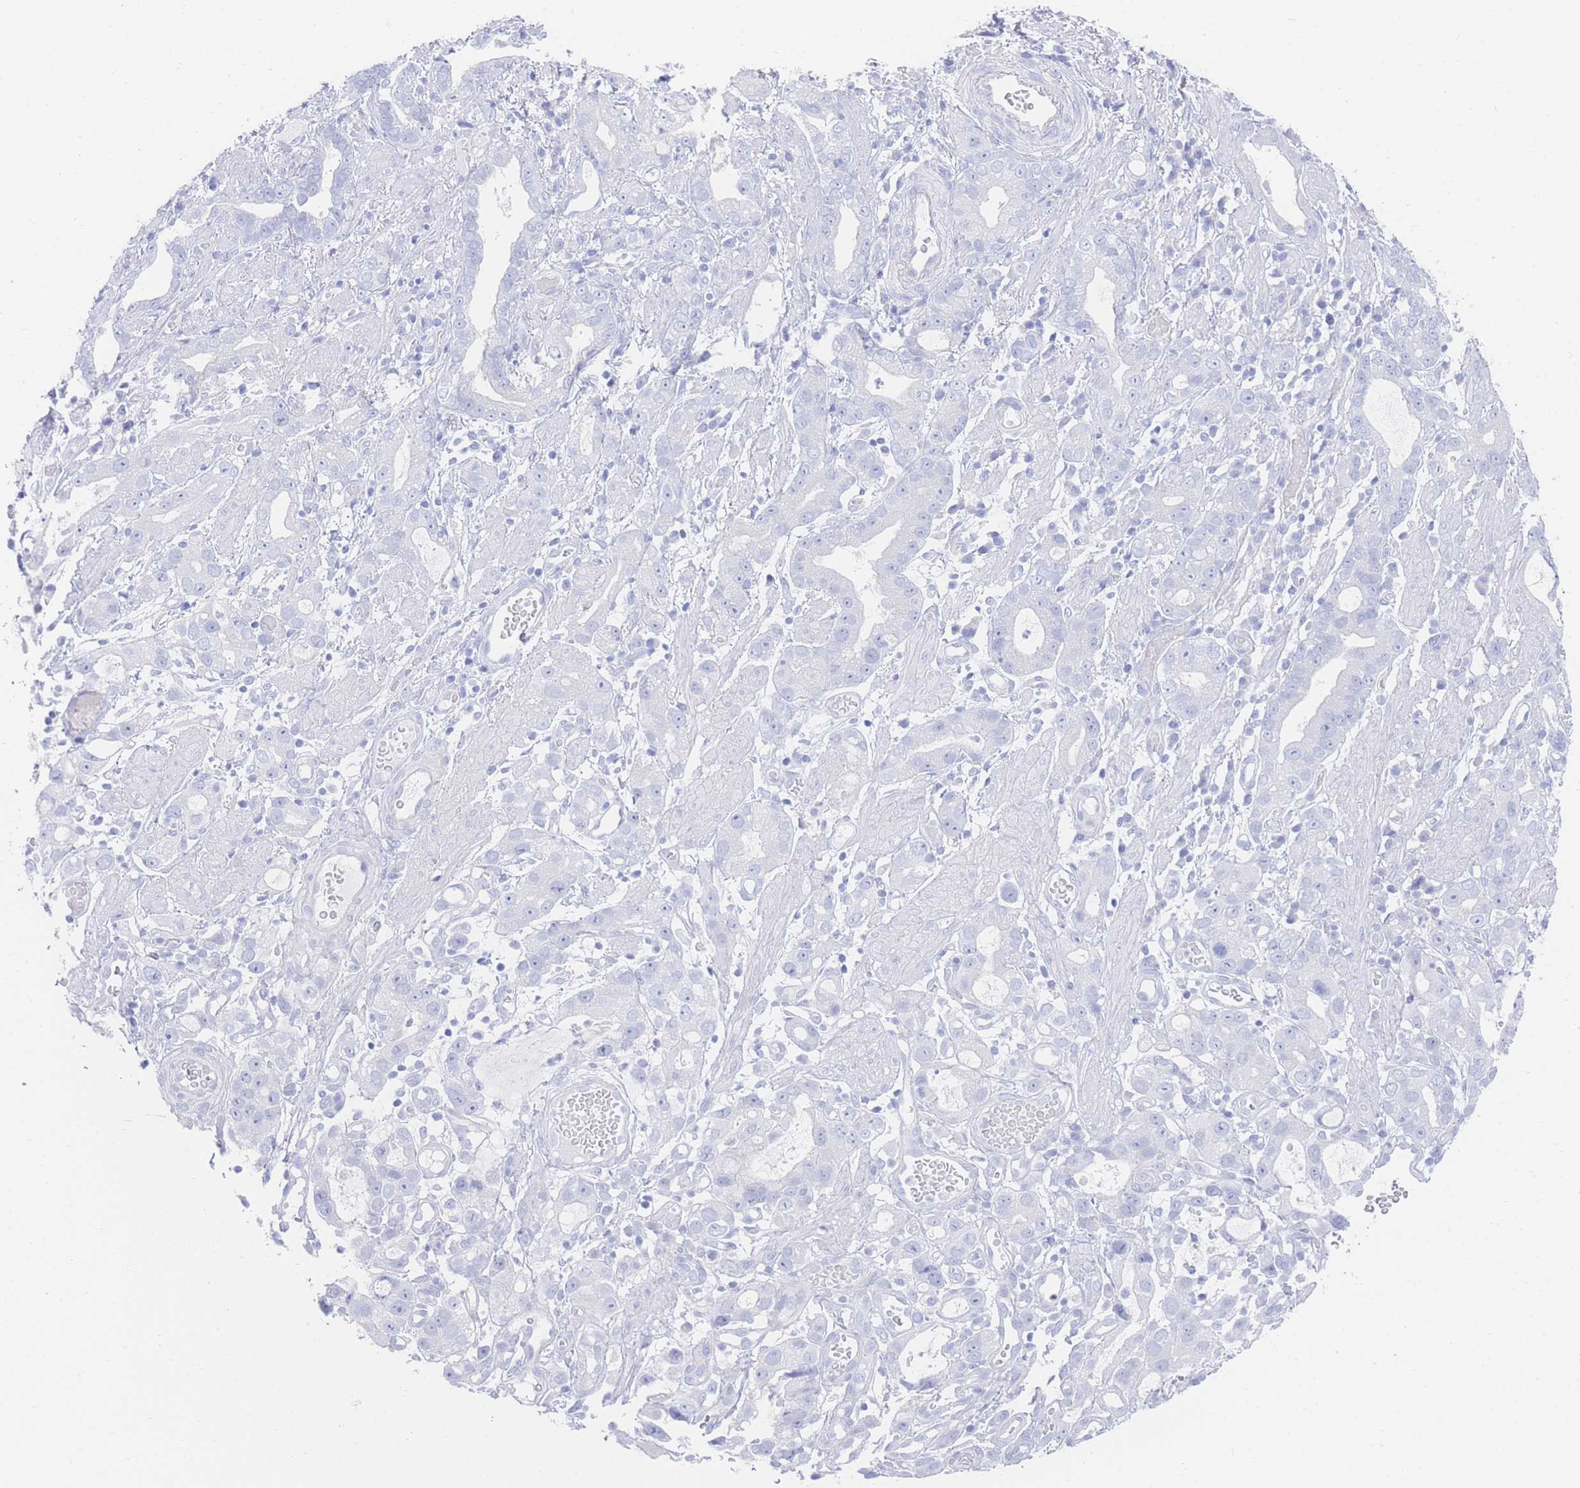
{"staining": {"intensity": "negative", "quantity": "none", "location": "none"}, "tissue": "stomach cancer", "cell_type": "Tumor cells", "image_type": "cancer", "snomed": [{"axis": "morphology", "description": "Adenocarcinoma, NOS"}, {"axis": "topography", "description": "Stomach"}], "caption": "The photomicrograph demonstrates no significant expression in tumor cells of stomach adenocarcinoma. (Immunohistochemistry, brightfield microscopy, high magnification).", "gene": "LRRC37A", "patient": {"sex": "male", "age": 55}}